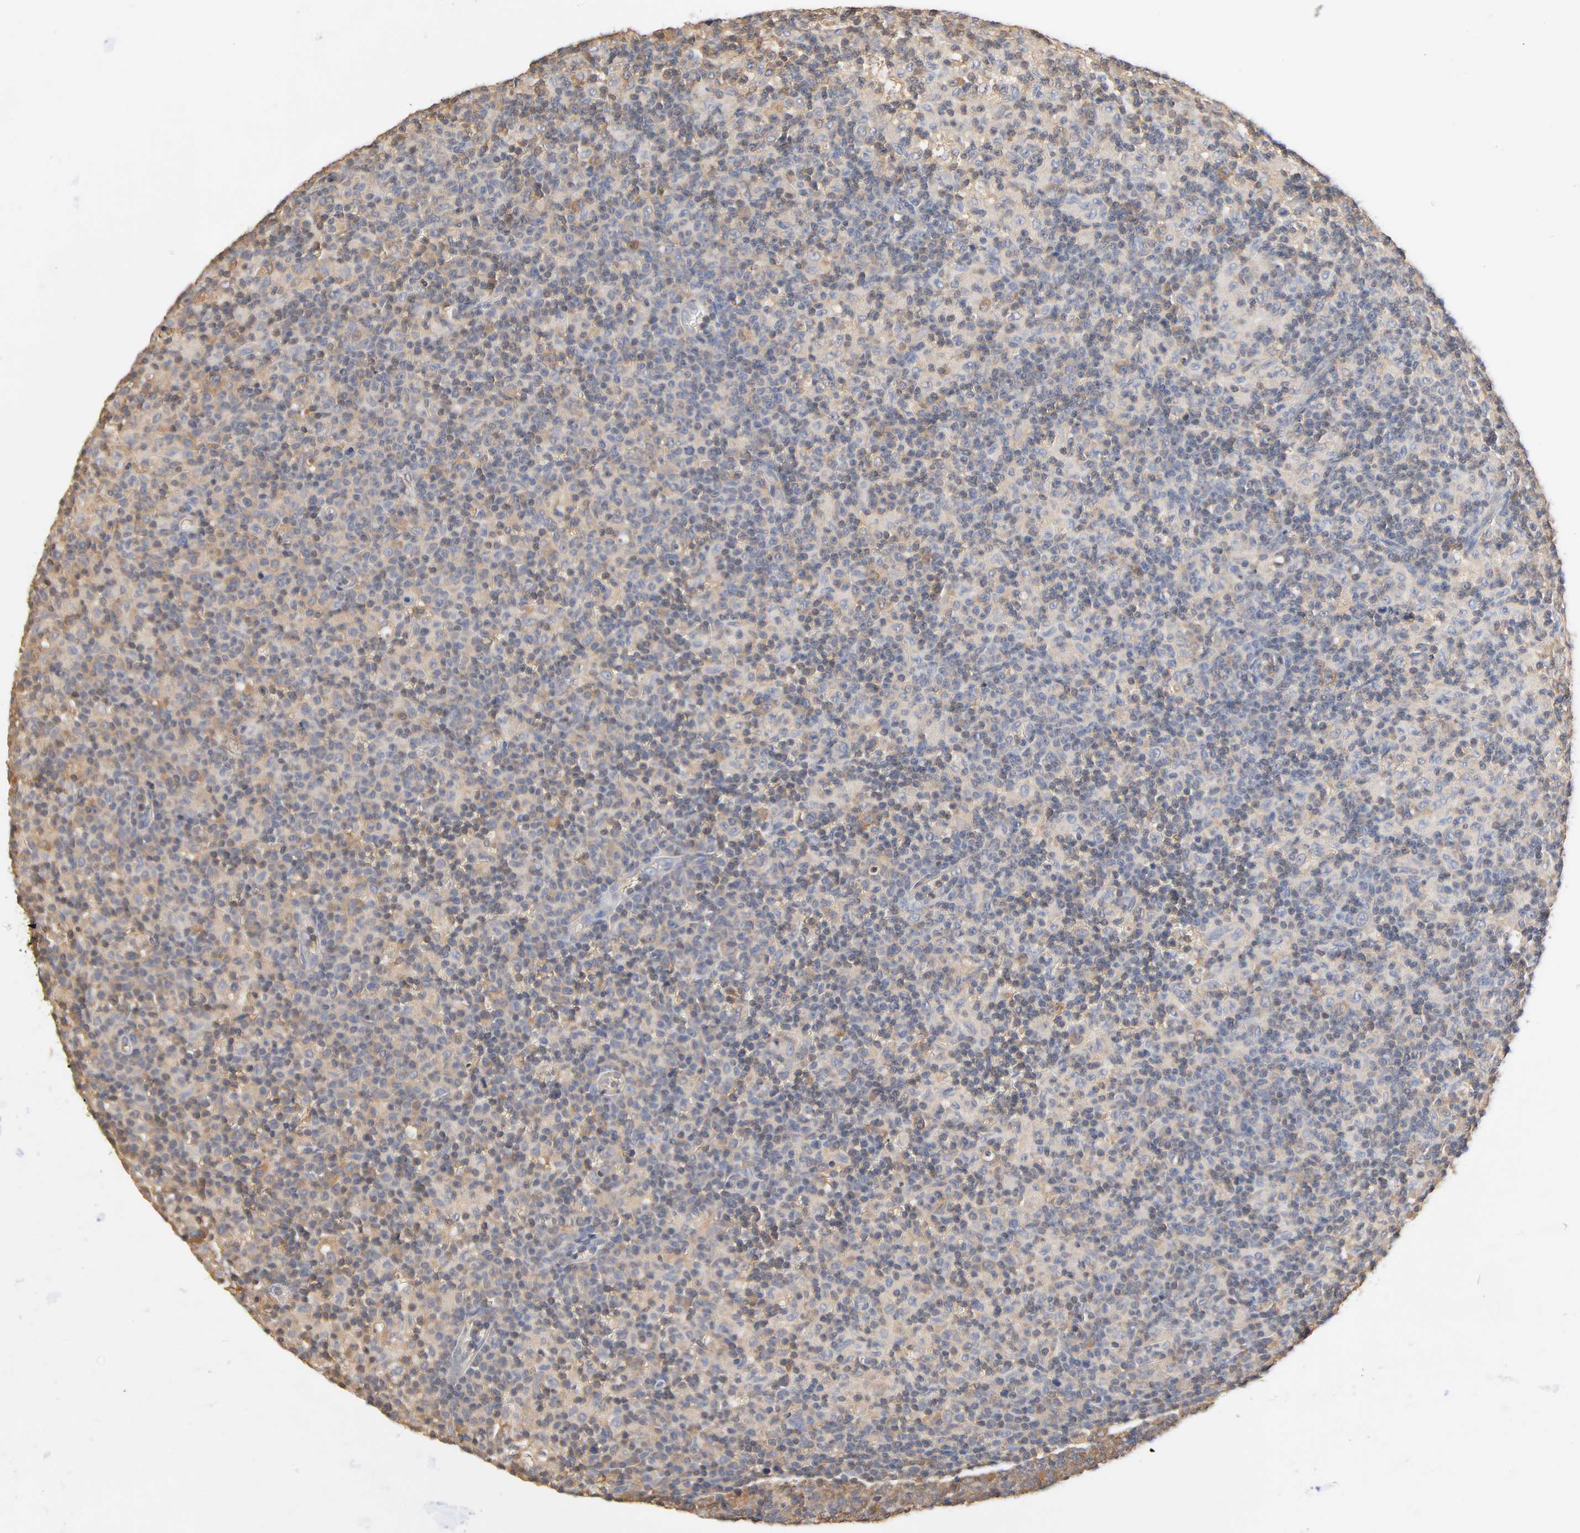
{"staining": {"intensity": "moderate", "quantity": ">75%", "location": "cytoplasmic/membranous"}, "tissue": "lymph node", "cell_type": "Germinal center cells", "image_type": "normal", "snomed": [{"axis": "morphology", "description": "Normal tissue, NOS"}, {"axis": "morphology", "description": "Inflammation, NOS"}, {"axis": "topography", "description": "Lymph node"}], "caption": "Human lymph node stained for a protein (brown) shows moderate cytoplasmic/membranous positive positivity in approximately >75% of germinal center cells.", "gene": "ALDOA", "patient": {"sex": "male", "age": 55}}